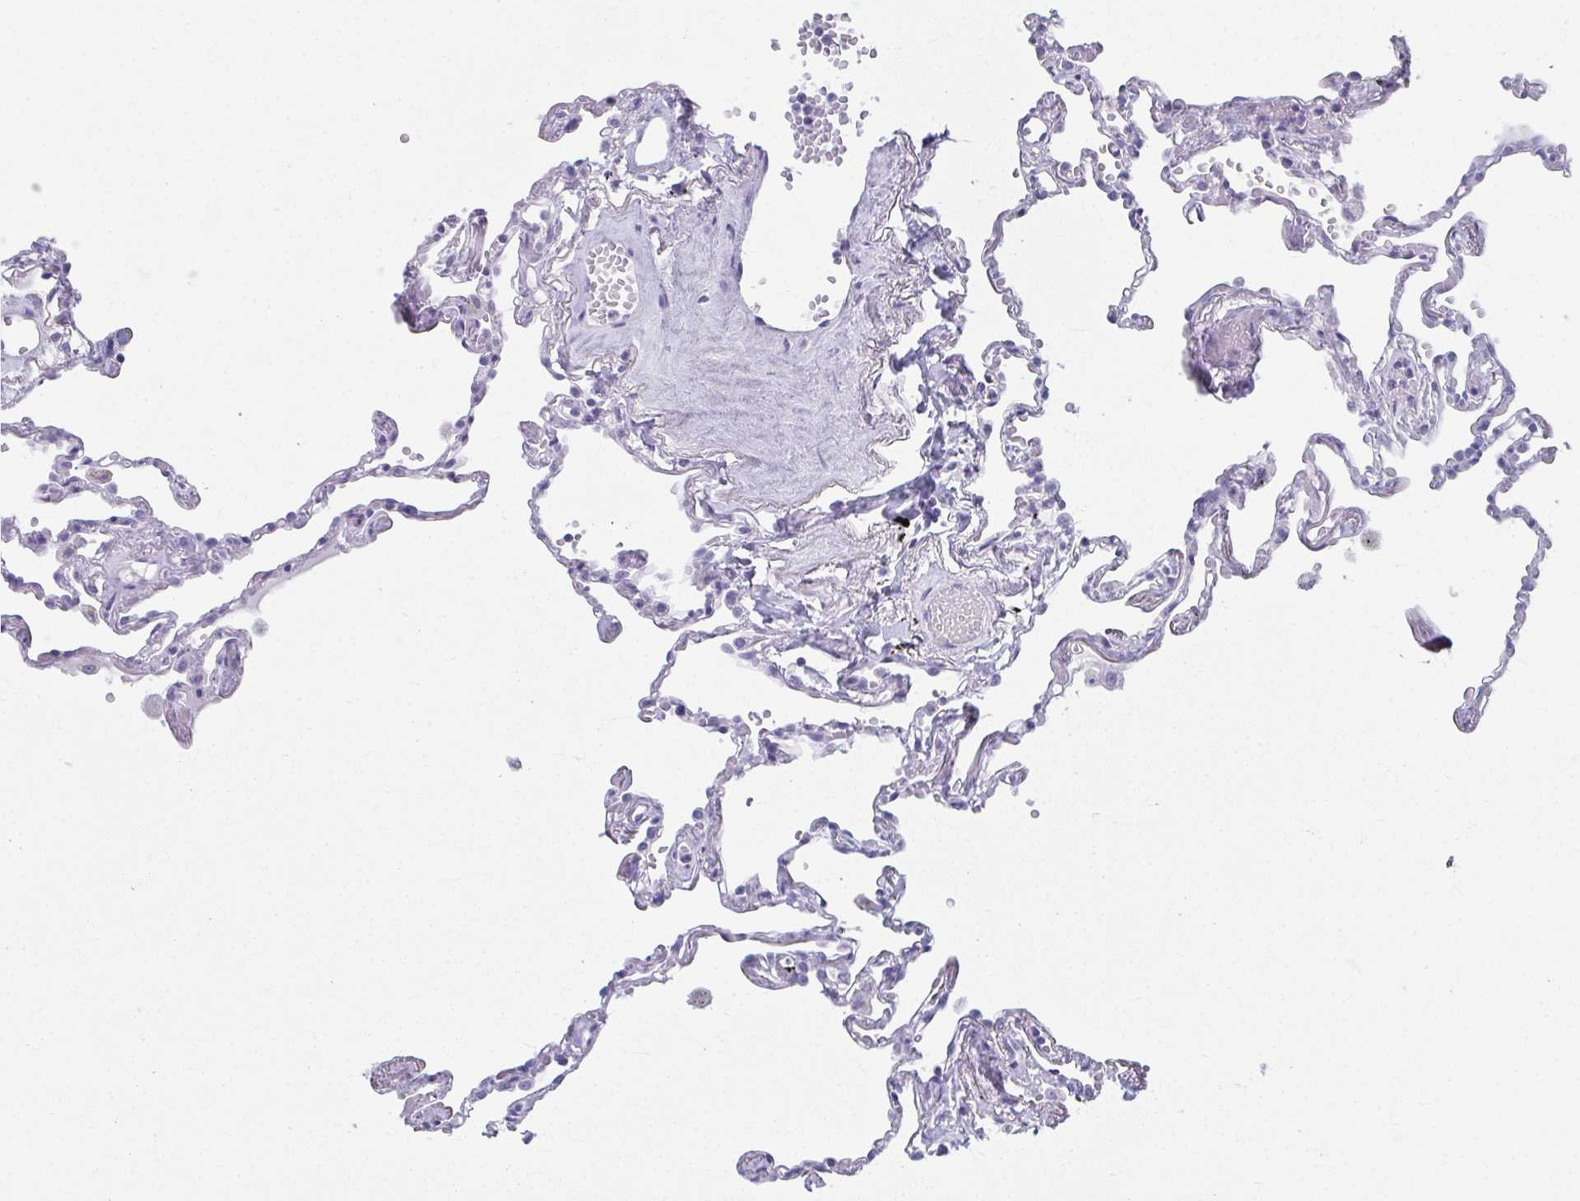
{"staining": {"intensity": "negative", "quantity": "none", "location": "none"}, "tissue": "lung", "cell_type": "Alveolar cells", "image_type": "normal", "snomed": [{"axis": "morphology", "description": "Normal tissue, NOS"}, {"axis": "topography", "description": "Lung"}], "caption": "There is no significant positivity in alveolar cells of lung. (DAB immunohistochemistry with hematoxylin counter stain).", "gene": "GHRL", "patient": {"sex": "female", "age": 67}}